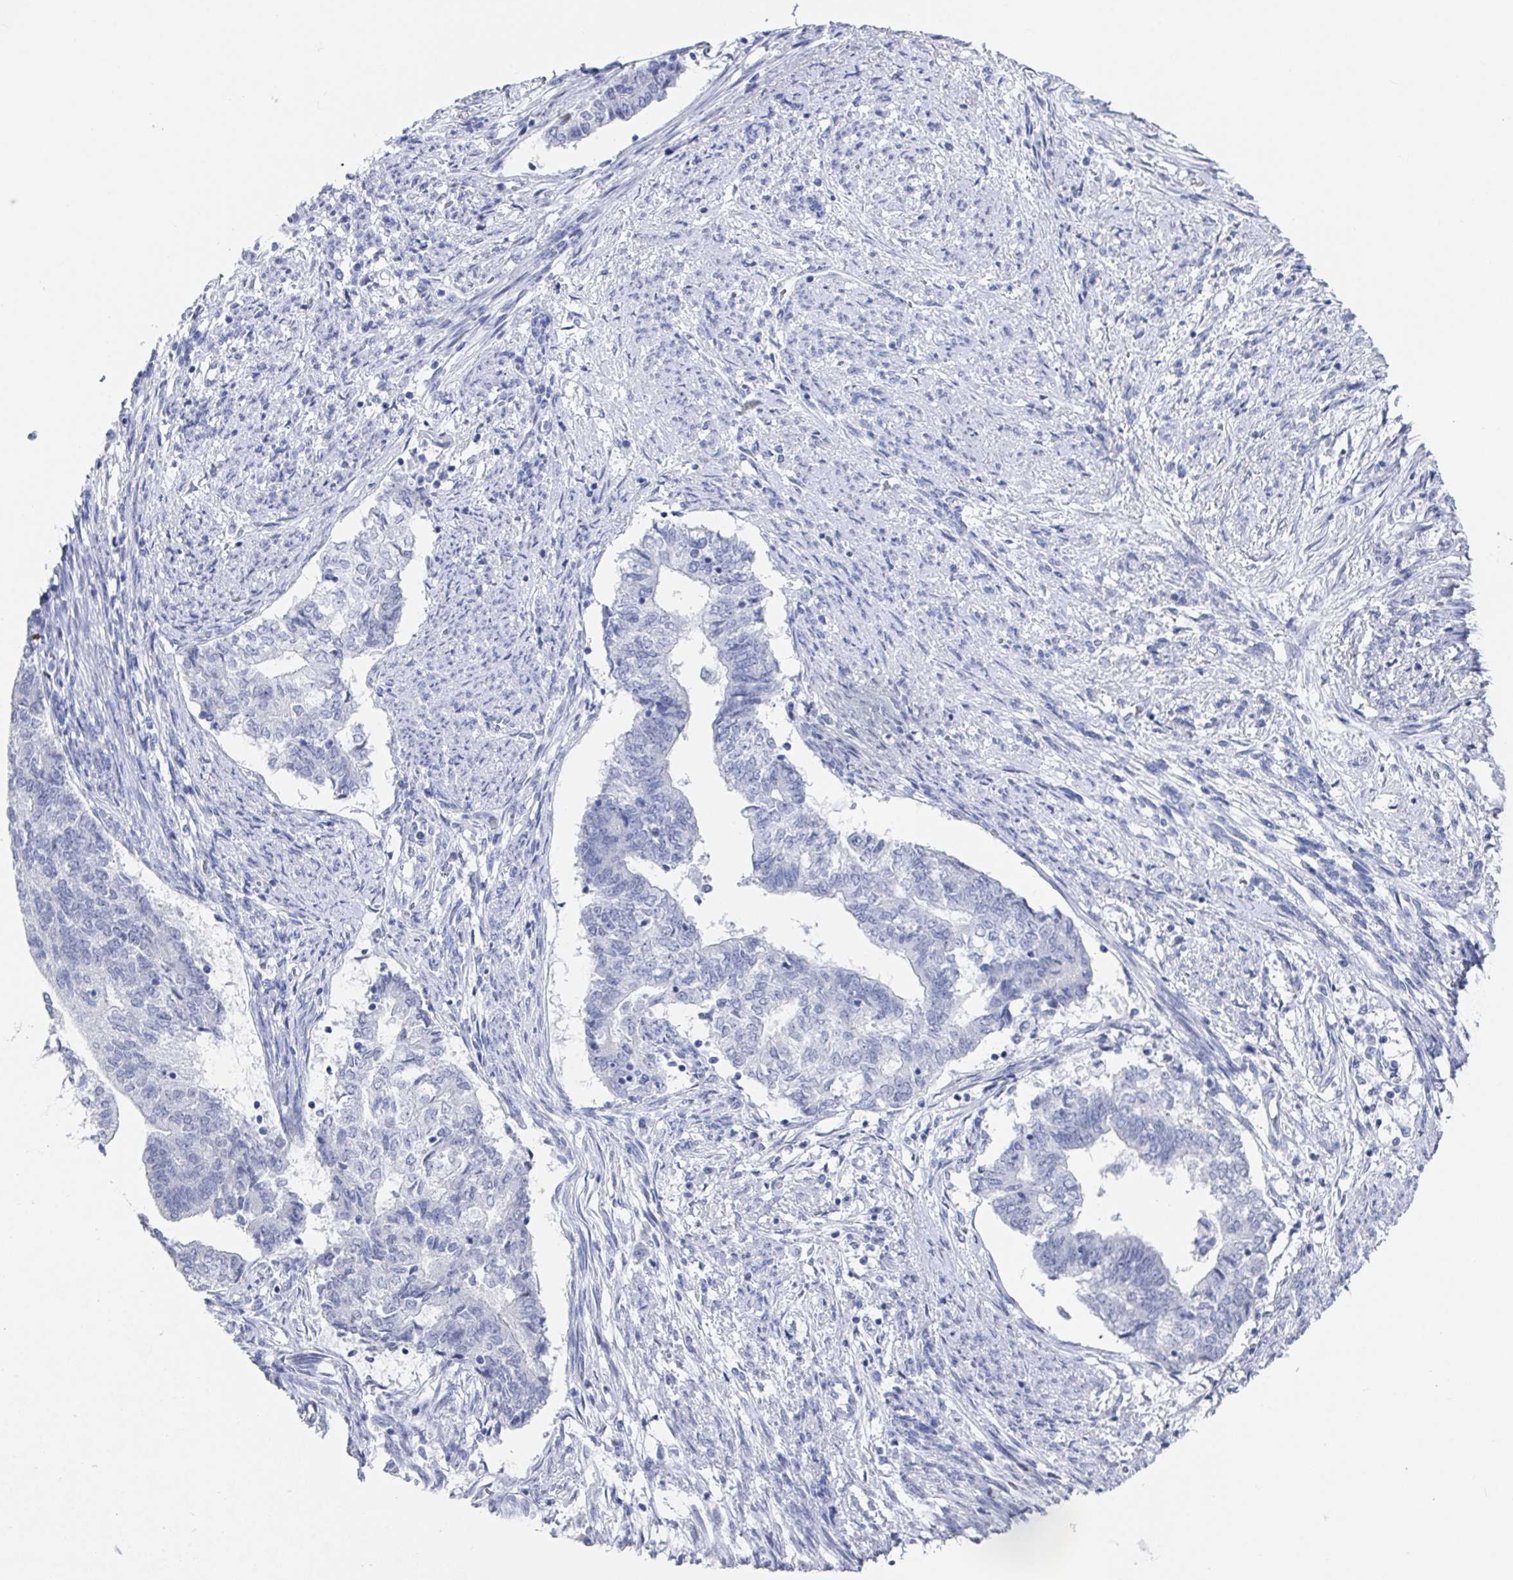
{"staining": {"intensity": "negative", "quantity": "none", "location": "none"}, "tissue": "endometrial cancer", "cell_type": "Tumor cells", "image_type": "cancer", "snomed": [{"axis": "morphology", "description": "Adenocarcinoma, NOS"}, {"axis": "topography", "description": "Endometrium"}], "caption": "Tumor cells show no significant expression in endometrial adenocarcinoma.", "gene": "CAMKV", "patient": {"sex": "female", "age": 65}}